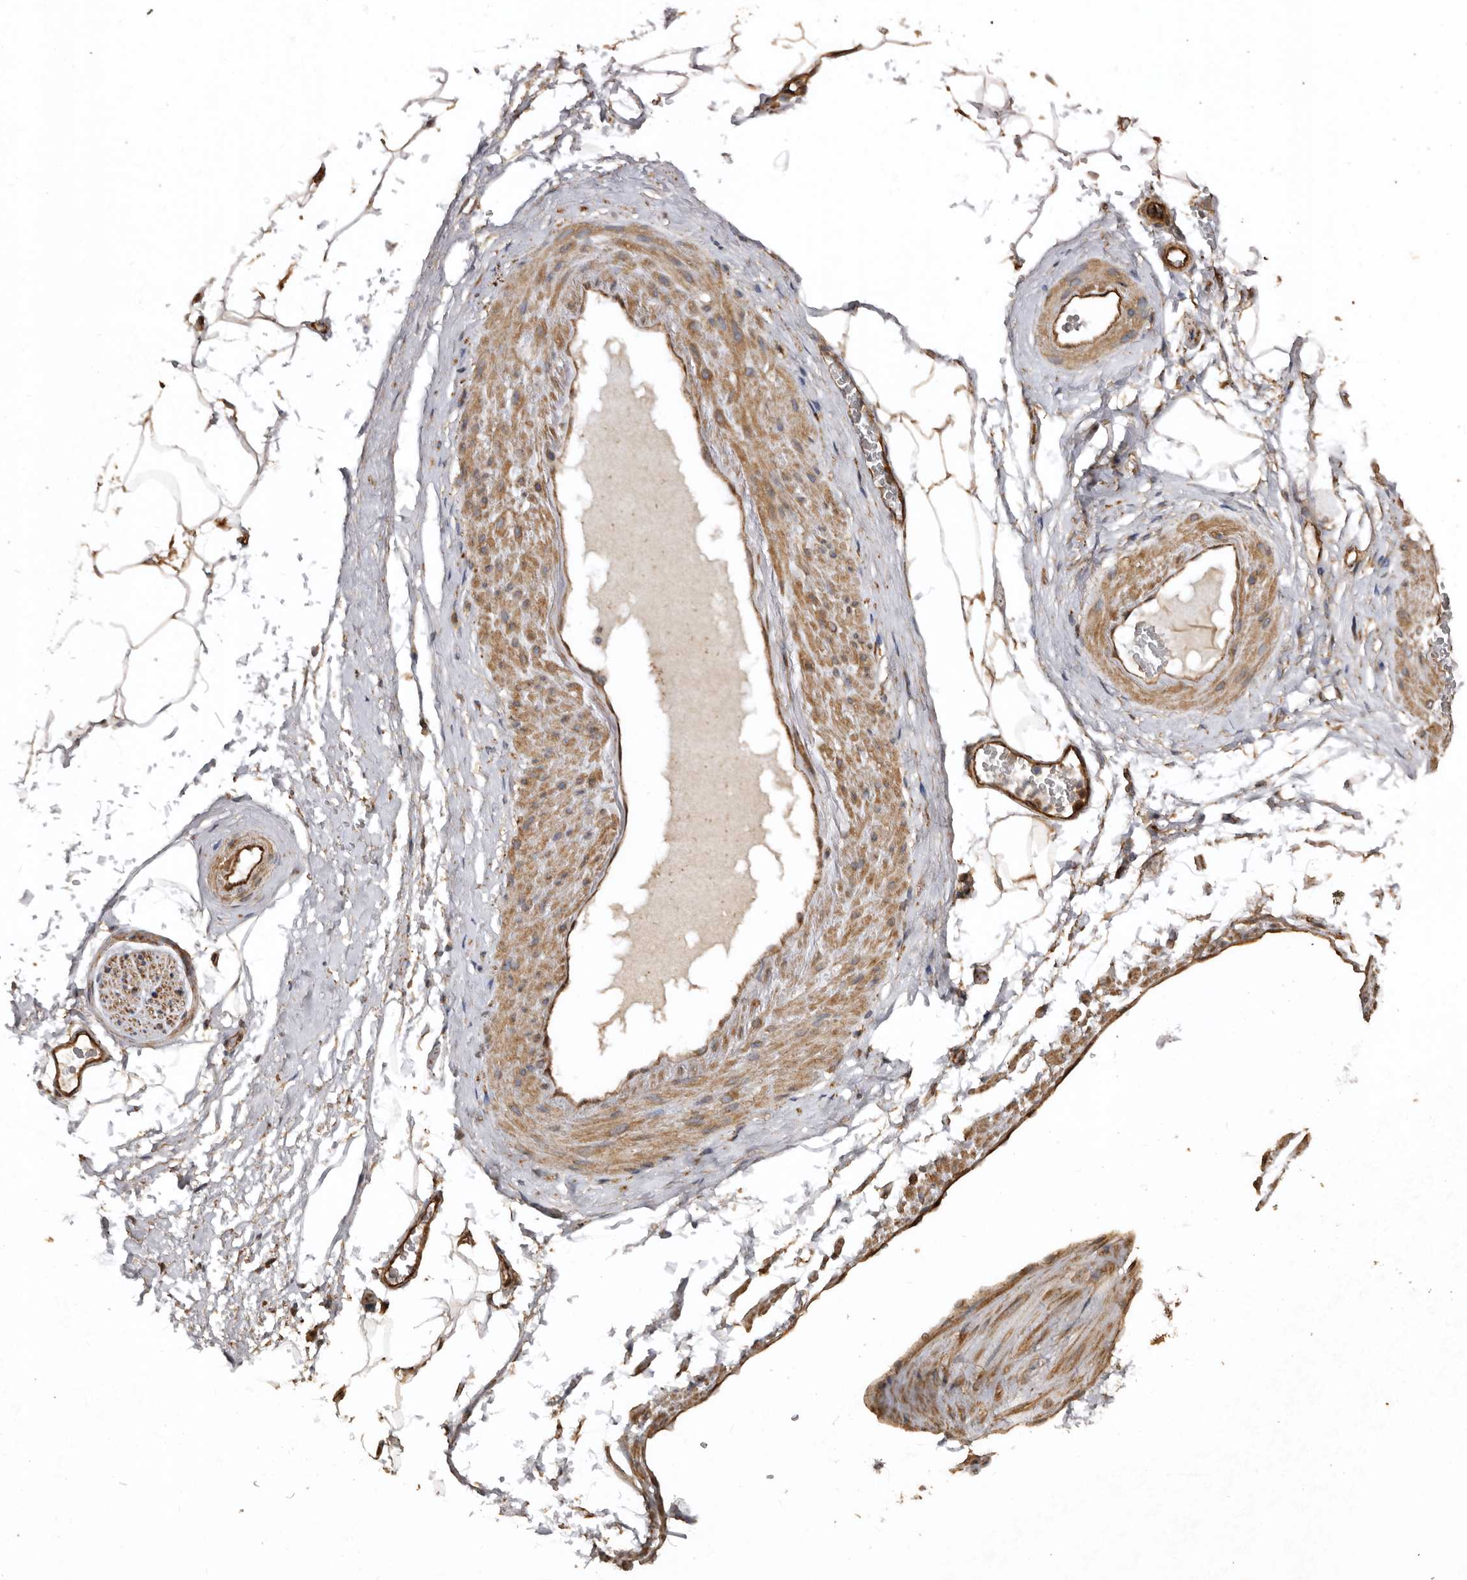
{"staining": {"intensity": "moderate", "quantity": ">75%", "location": "cytoplasmic/membranous"}, "tissue": "adipose tissue", "cell_type": "Adipocytes", "image_type": "normal", "snomed": [{"axis": "morphology", "description": "Normal tissue, NOS"}, {"axis": "morphology", "description": "Adenocarcinoma, Low grade"}, {"axis": "topography", "description": "Prostate"}, {"axis": "topography", "description": "Peripheral nerve tissue"}], "caption": "Immunohistochemical staining of benign adipose tissue exhibits medium levels of moderate cytoplasmic/membranous expression in approximately >75% of adipocytes. (Brightfield microscopy of DAB IHC at high magnification).", "gene": "EXOC3L1", "patient": {"sex": "male", "age": 63}}